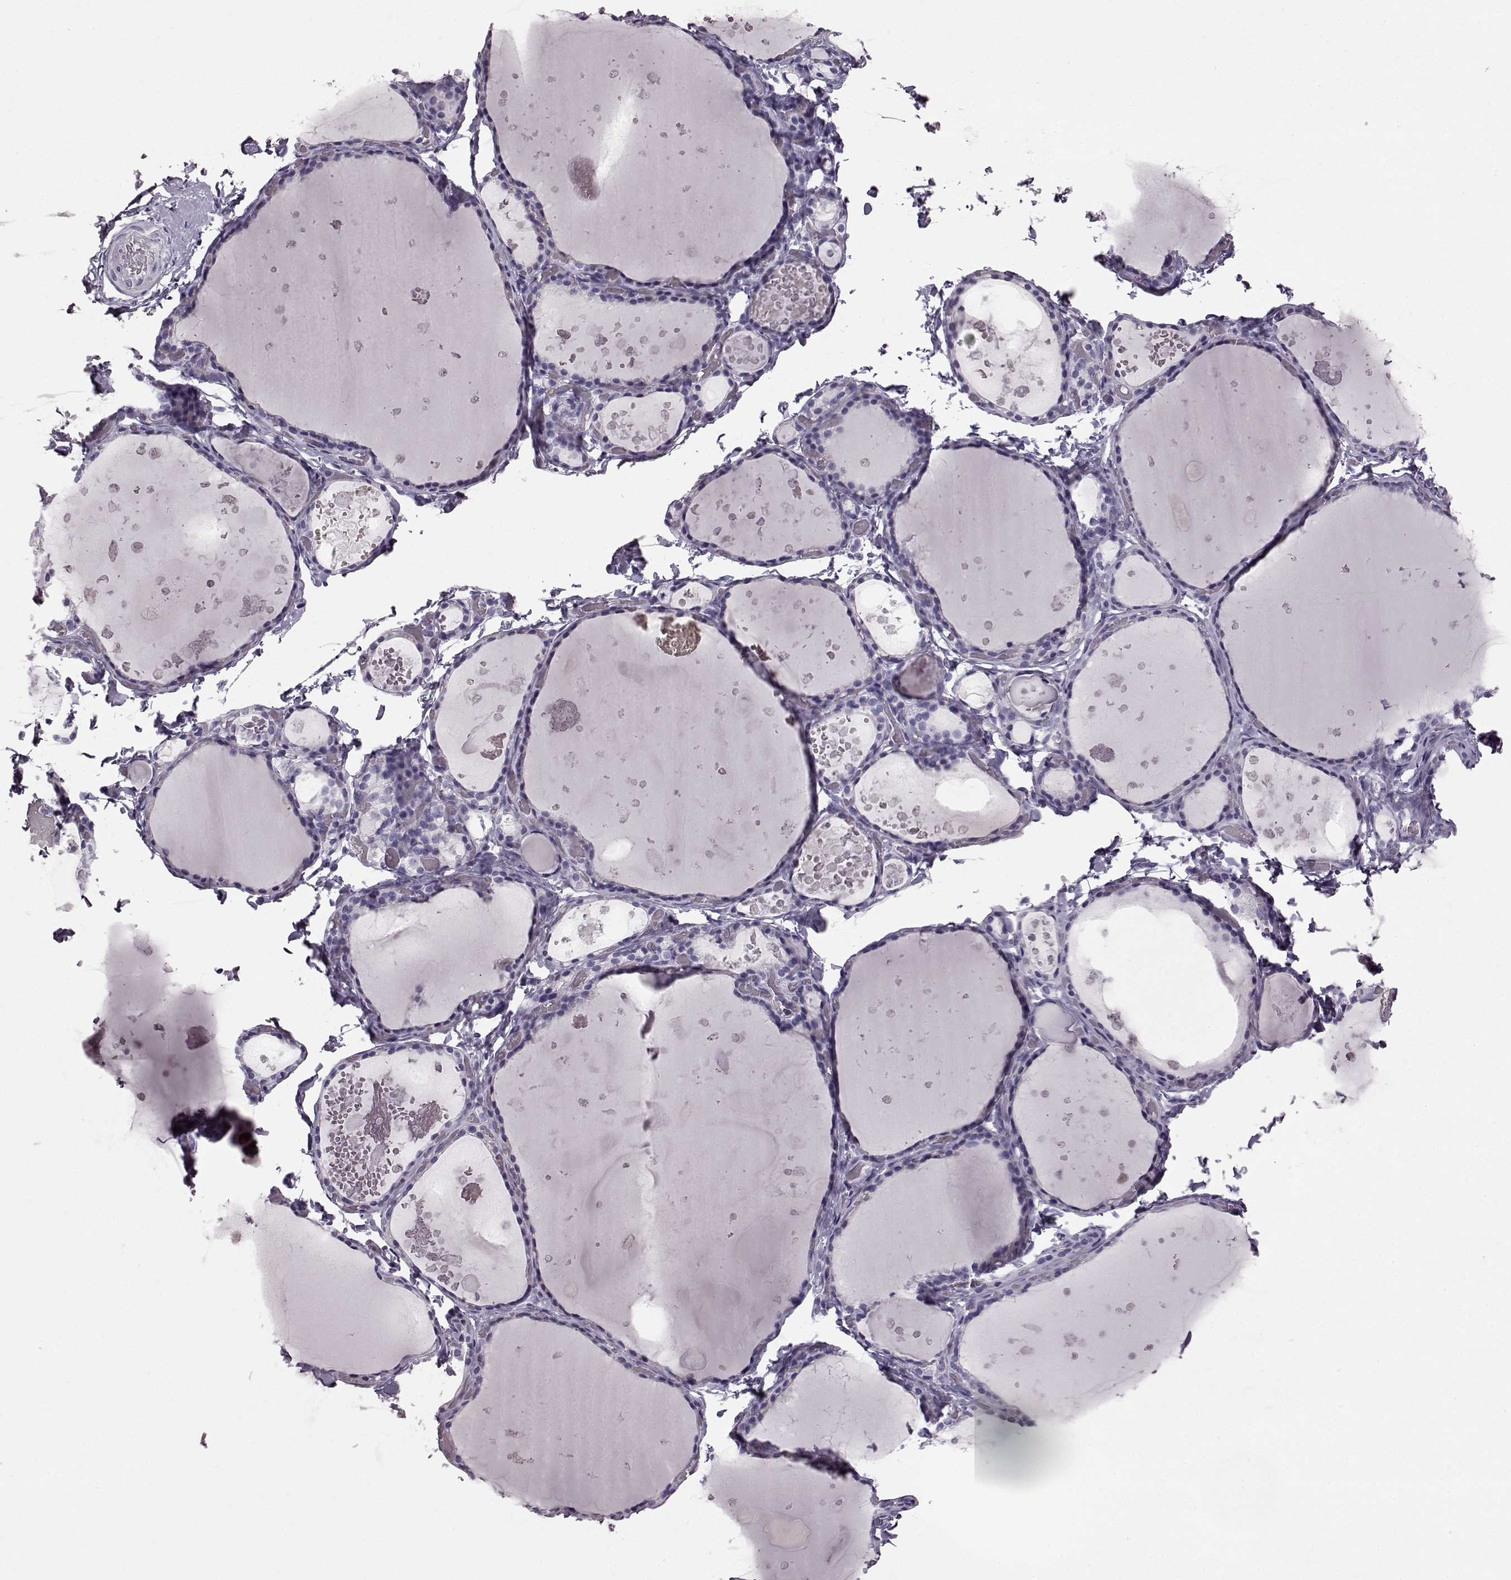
{"staining": {"intensity": "negative", "quantity": "none", "location": "none"}, "tissue": "thyroid gland", "cell_type": "Glandular cells", "image_type": "normal", "snomed": [{"axis": "morphology", "description": "Normal tissue, NOS"}, {"axis": "topography", "description": "Thyroid gland"}], "caption": "Immunohistochemistry (IHC) image of unremarkable thyroid gland: human thyroid gland stained with DAB (3,3'-diaminobenzidine) exhibits no significant protein staining in glandular cells.", "gene": "TCHHL1", "patient": {"sex": "female", "age": 56}}